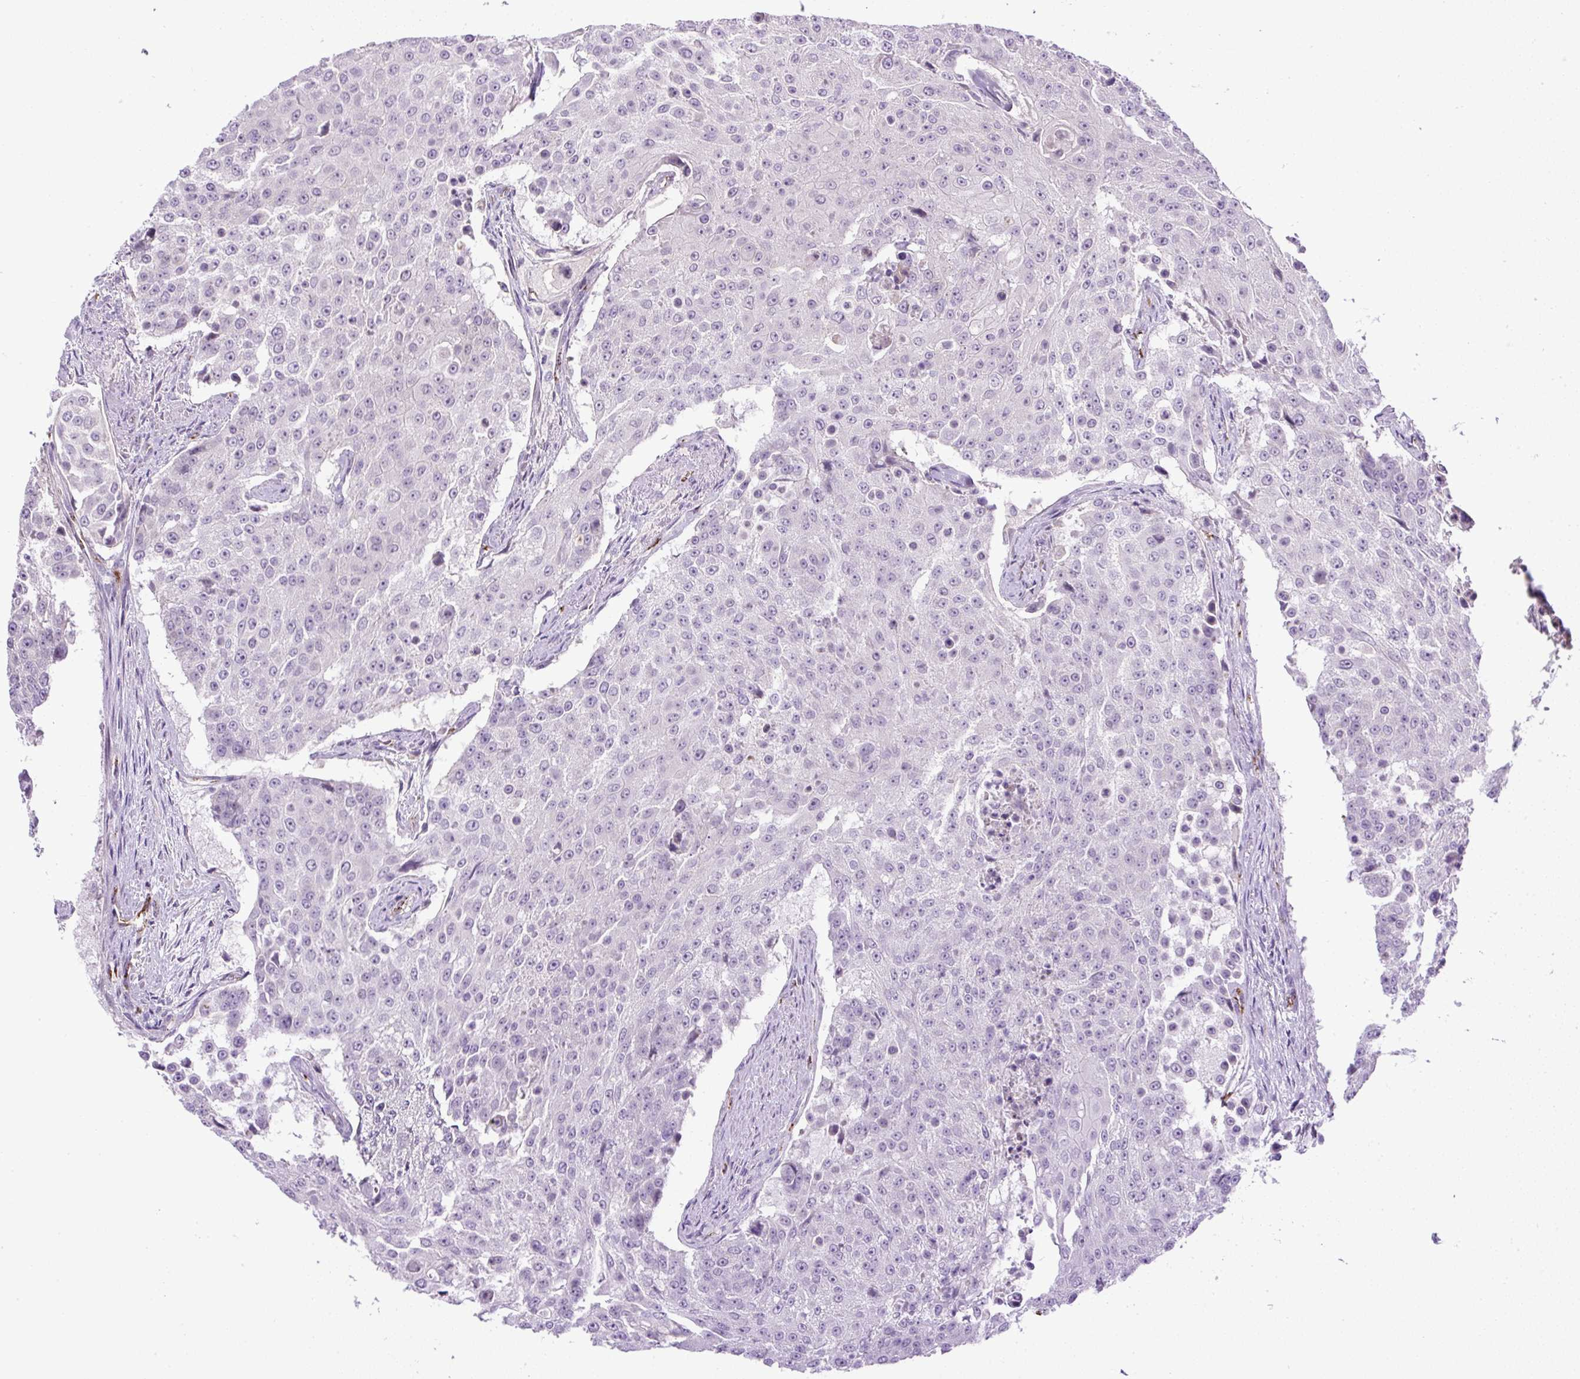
{"staining": {"intensity": "negative", "quantity": "none", "location": "none"}, "tissue": "urothelial cancer", "cell_type": "Tumor cells", "image_type": "cancer", "snomed": [{"axis": "morphology", "description": "Urothelial carcinoma, High grade"}, {"axis": "topography", "description": "Urinary bladder"}], "caption": "DAB immunohistochemical staining of human urothelial carcinoma (high-grade) displays no significant staining in tumor cells.", "gene": "LEFTY2", "patient": {"sex": "female", "age": 63}}